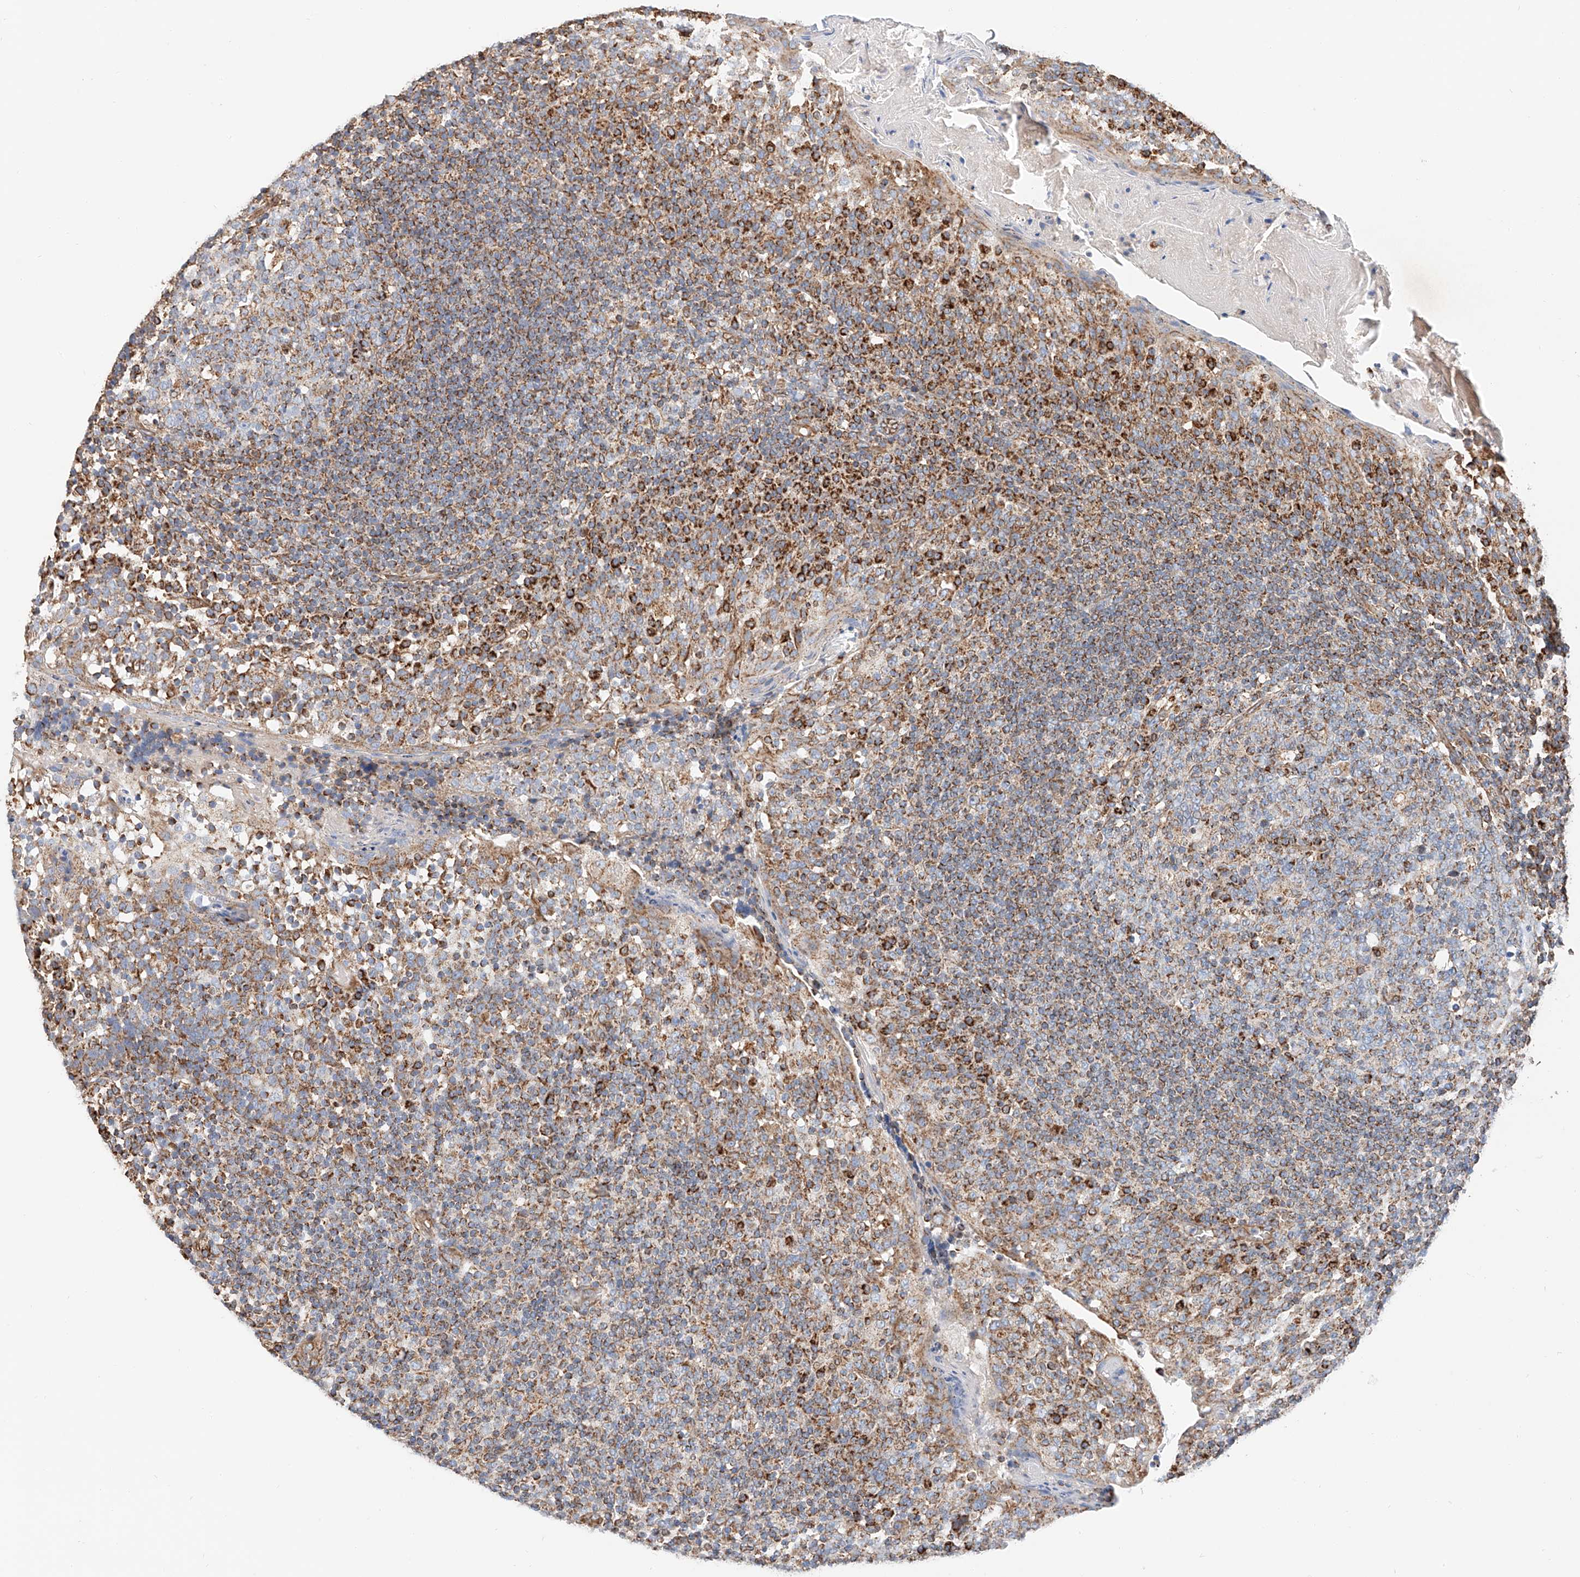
{"staining": {"intensity": "moderate", "quantity": "25%-75%", "location": "cytoplasmic/membranous"}, "tissue": "tonsil", "cell_type": "Germinal center cells", "image_type": "normal", "snomed": [{"axis": "morphology", "description": "Normal tissue, NOS"}, {"axis": "topography", "description": "Tonsil"}], "caption": "Immunohistochemistry staining of normal tonsil, which exhibits medium levels of moderate cytoplasmic/membranous positivity in about 25%-75% of germinal center cells indicating moderate cytoplasmic/membranous protein expression. The staining was performed using DAB (3,3'-diaminobenzidine) (brown) for protein detection and nuclei were counterstained in hematoxylin (blue).", "gene": "NDUFV3", "patient": {"sex": "female", "age": 19}}